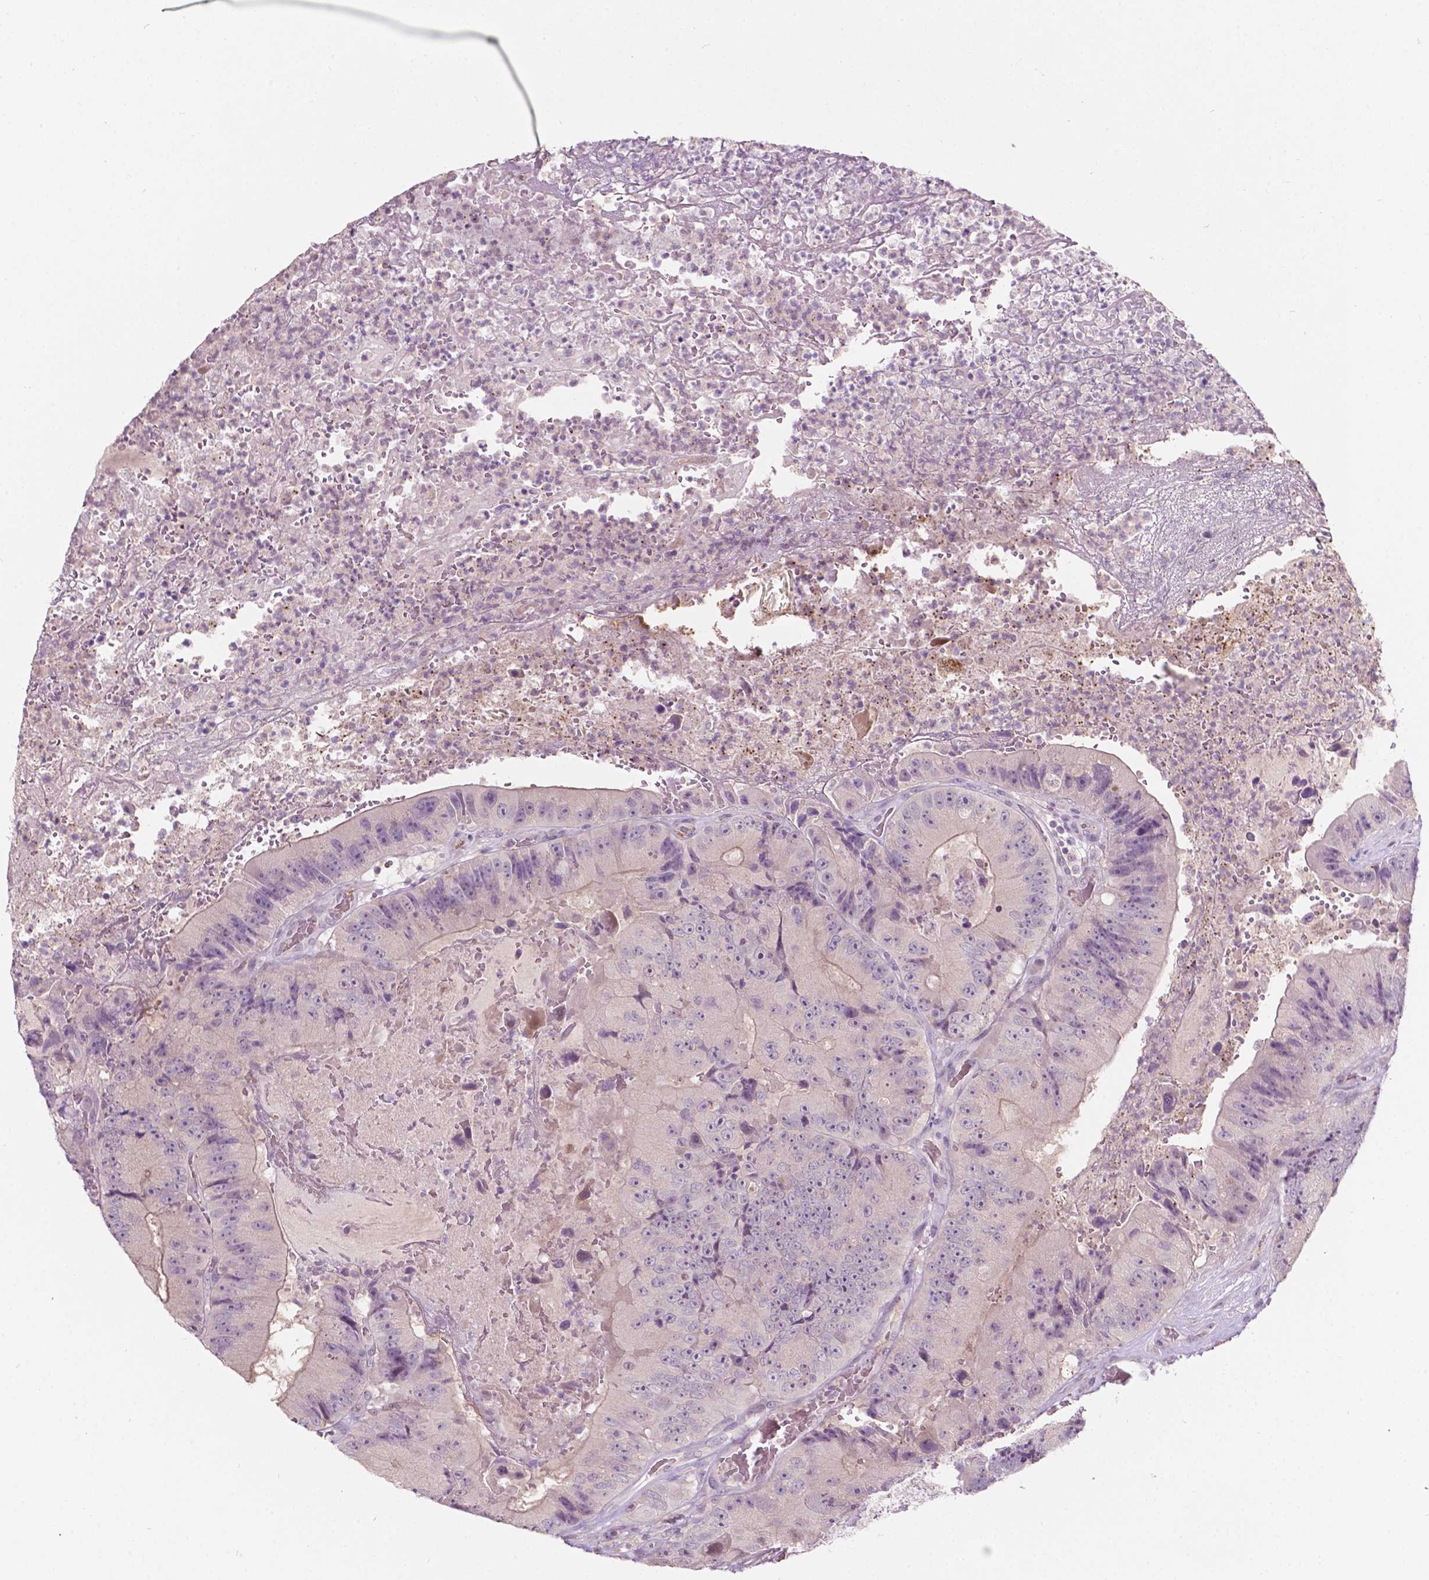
{"staining": {"intensity": "negative", "quantity": "none", "location": "none"}, "tissue": "colorectal cancer", "cell_type": "Tumor cells", "image_type": "cancer", "snomed": [{"axis": "morphology", "description": "Adenocarcinoma, NOS"}, {"axis": "topography", "description": "Colon"}], "caption": "IHC photomicrograph of colorectal cancer (adenocarcinoma) stained for a protein (brown), which demonstrates no staining in tumor cells.", "gene": "TM6SF2", "patient": {"sex": "female", "age": 86}}